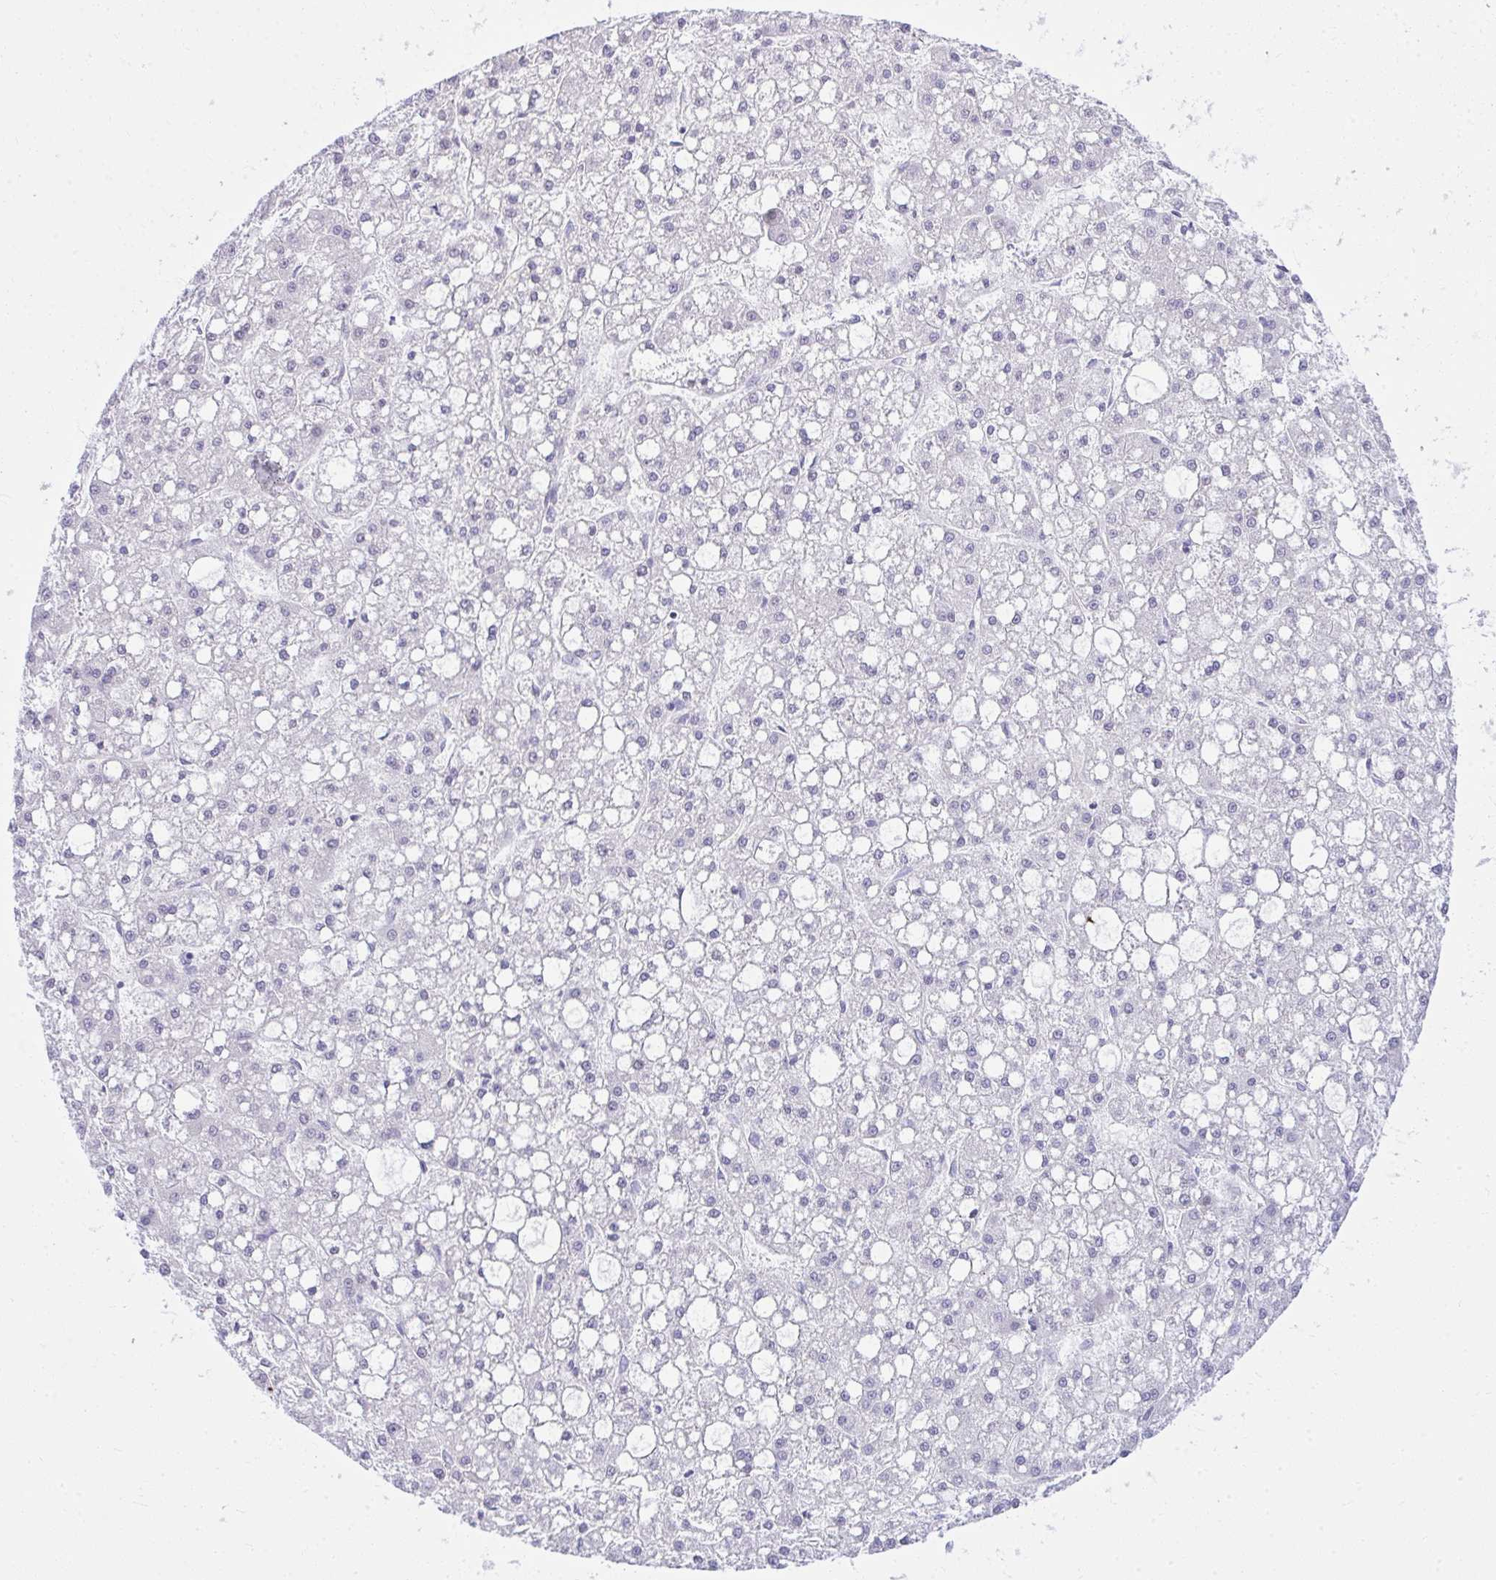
{"staining": {"intensity": "negative", "quantity": "none", "location": "none"}, "tissue": "liver cancer", "cell_type": "Tumor cells", "image_type": "cancer", "snomed": [{"axis": "morphology", "description": "Carcinoma, Hepatocellular, NOS"}, {"axis": "topography", "description": "Liver"}], "caption": "Immunohistochemical staining of hepatocellular carcinoma (liver) reveals no significant expression in tumor cells.", "gene": "EID3", "patient": {"sex": "male", "age": 67}}